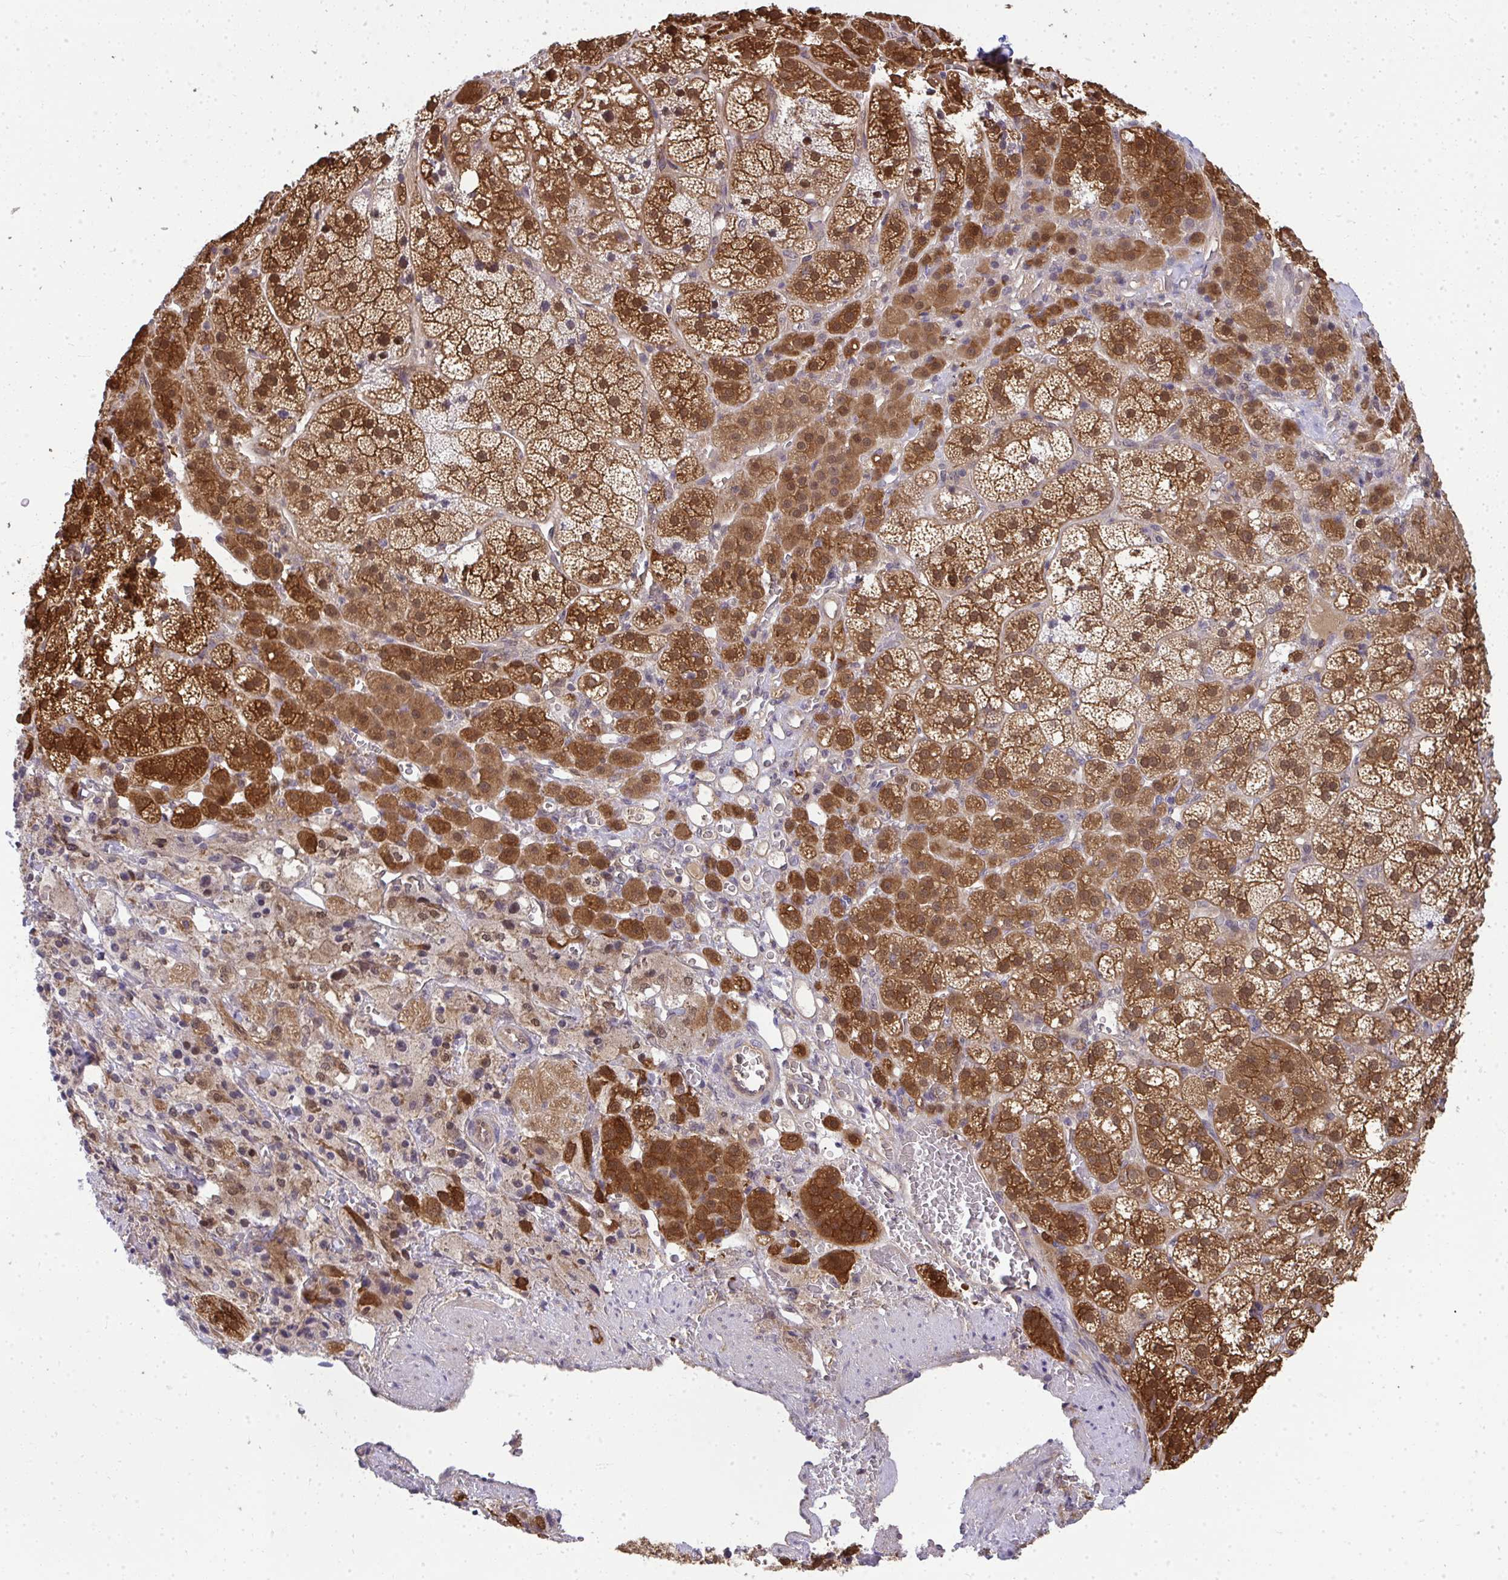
{"staining": {"intensity": "strong", "quantity": ">75%", "location": "cytoplasmic/membranous,nuclear"}, "tissue": "adrenal gland", "cell_type": "Glandular cells", "image_type": "normal", "snomed": [{"axis": "morphology", "description": "Normal tissue, NOS"}, {"axis": "topography", "description": "Adrenal gland"}], "caption": "Glandular cells exhibit high levels of strong cytoplasmic/membranous,nuclear positivity in about >75% of cells in normal adrenal gland.", "gene": "HDHD2", "patient": {"sex": "female", "age": 60}}